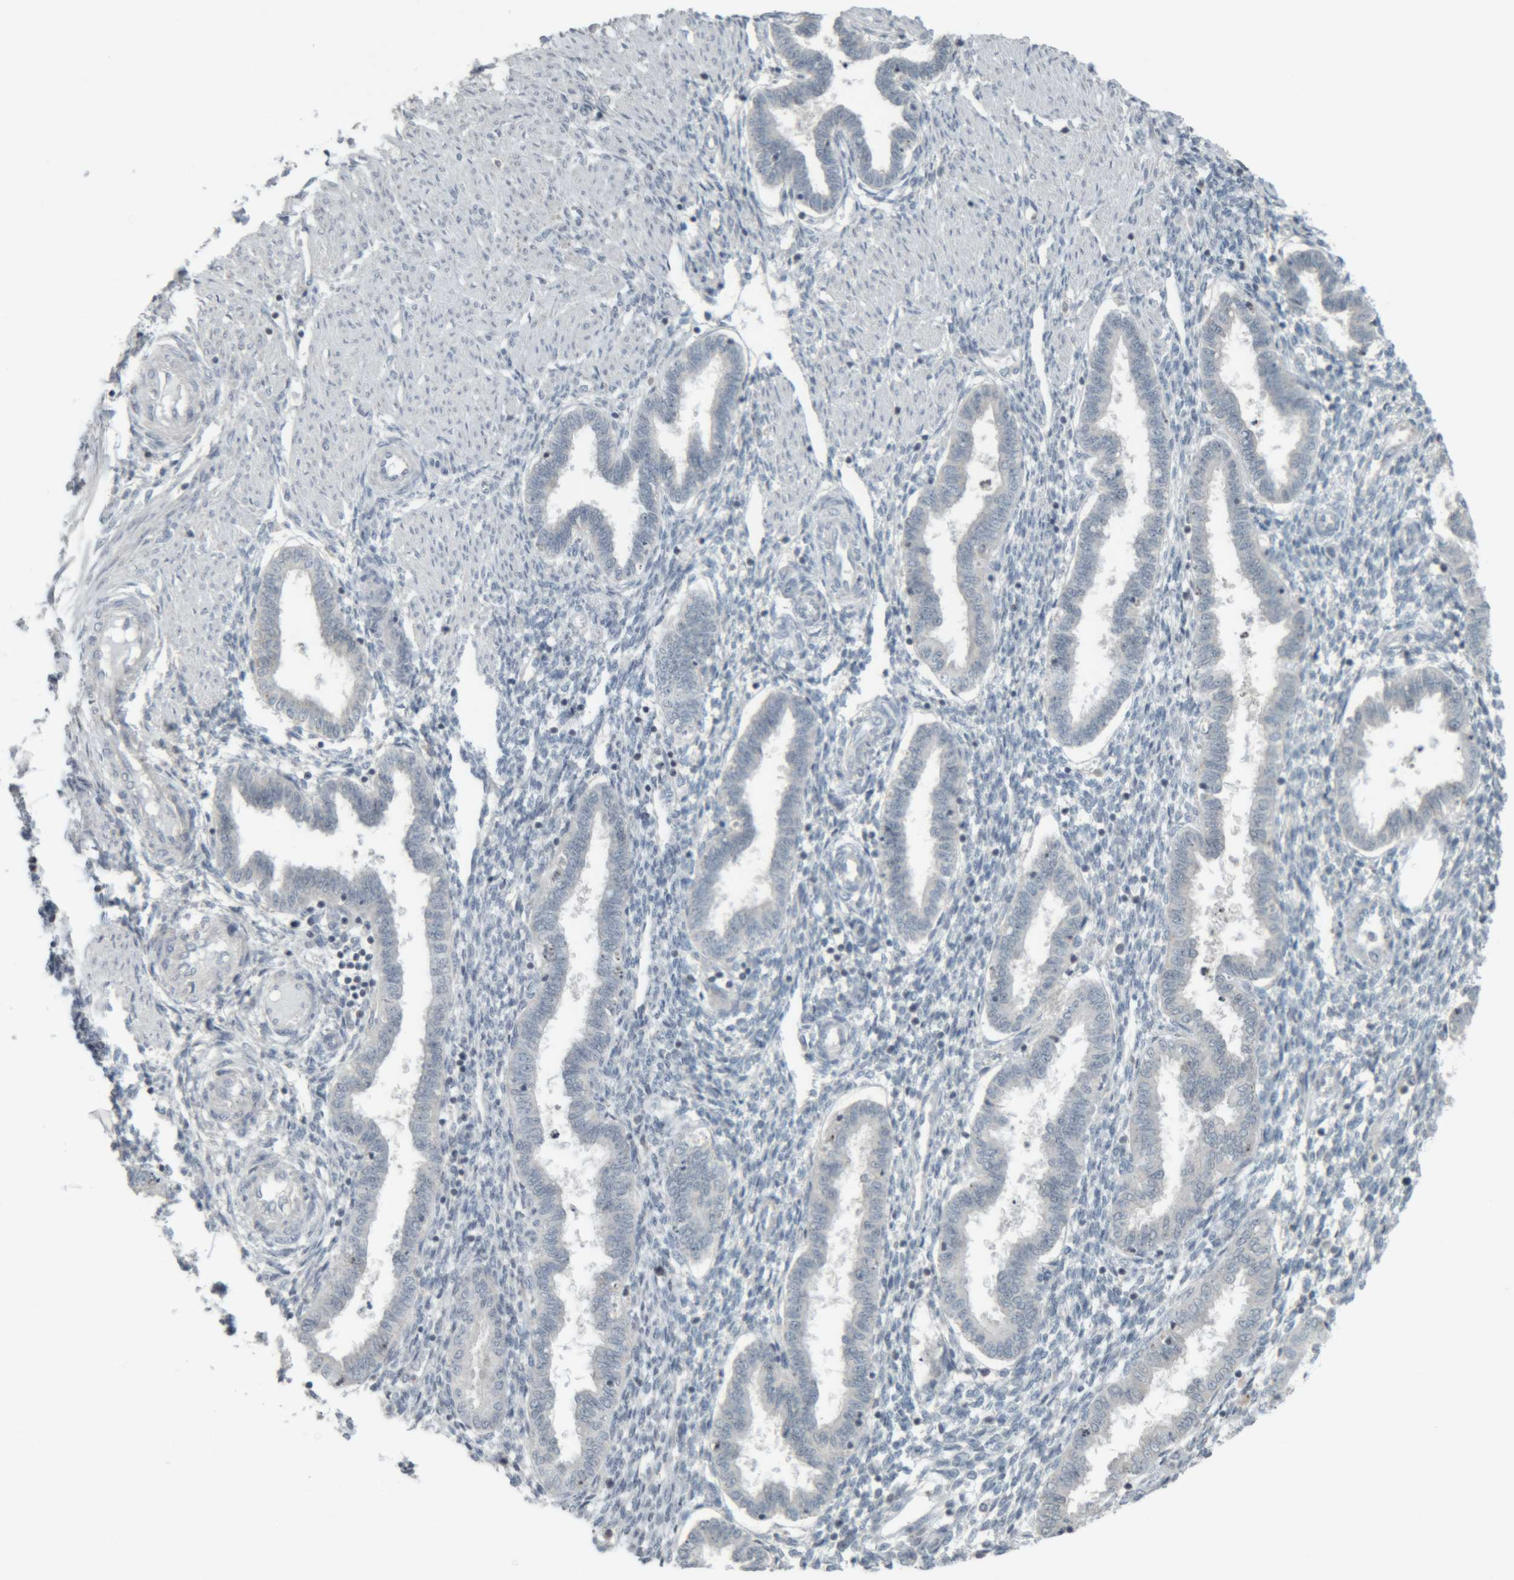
{"staining": {"intensity": "negative", "quantity": "none", "location": "none"}, "tissue": "endometrium", "cell_type": "Cells in endometrial stroma", "image_type": "normal", "snomed": [{"axis": "morphology", "description": "Normal tissue, NOS"}, {"axis": "topography", "description": "Endometrium"}], "caption": "High power microscopy micrograph of an IHC histopathology image of normal endometrium, revealing no significant staining in cells in endometrial stroma.", "gene": "RPF1", "patient": {"sex": "female", "age": 33}}